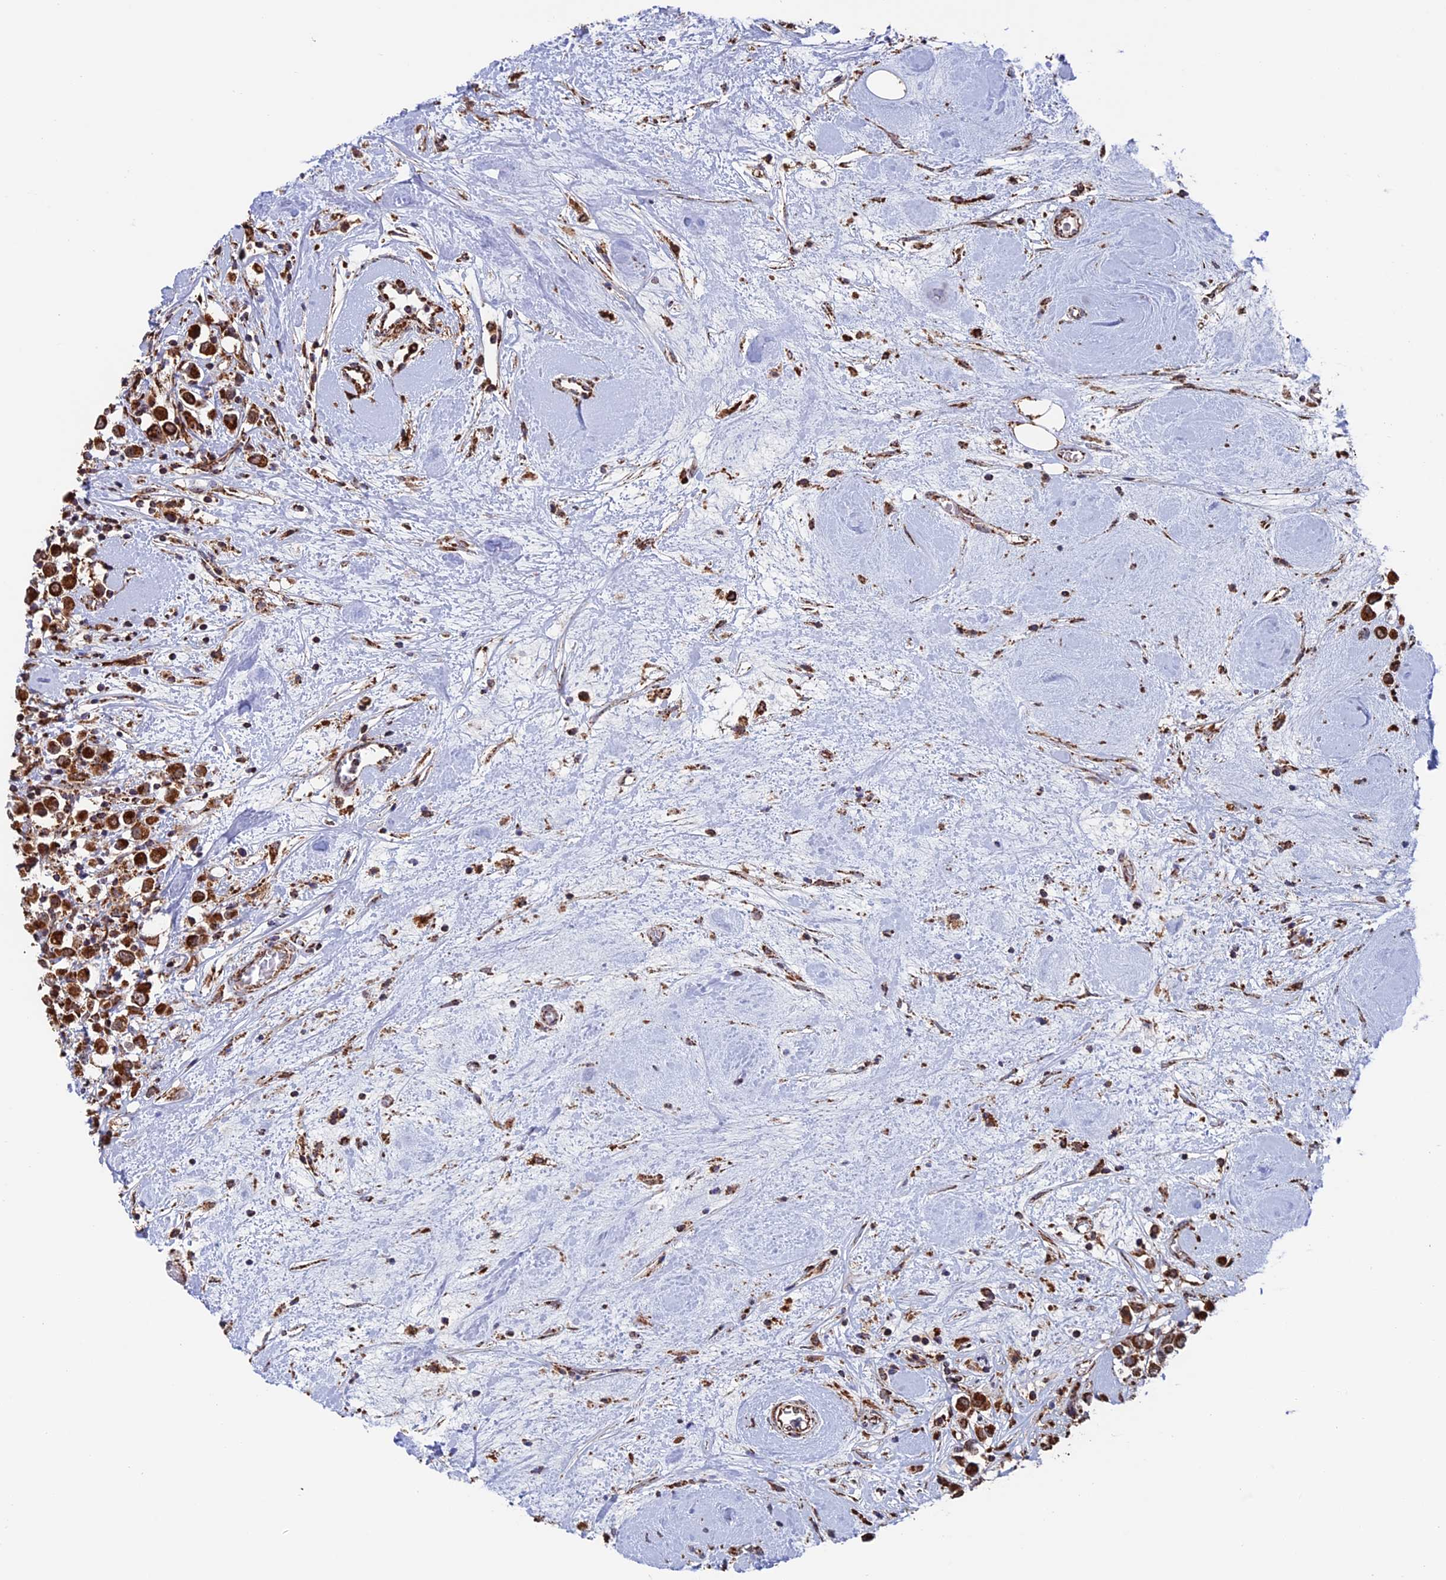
{"staining": {"intensity": "strong", "quantity": ">75%", "location": "cytoplasmic/membranous"}, "tissue": "breast cancer", "cell_type": "Tumor cells", "image_type": "cancer", "snomed": [{"axis": "morphology", "description": "Duct carcinoma"}, {"axis": "topography", "description": "Breast"}], "caption": "This micrograph displays IHC staining of human breast cancer (invasive ductal carcinoma), with high strong cytoplasmic/membranous staining in about >75% of tumor cells.", "gene": "DTYMK", "patient": {"sex": "female", "age": 61}}